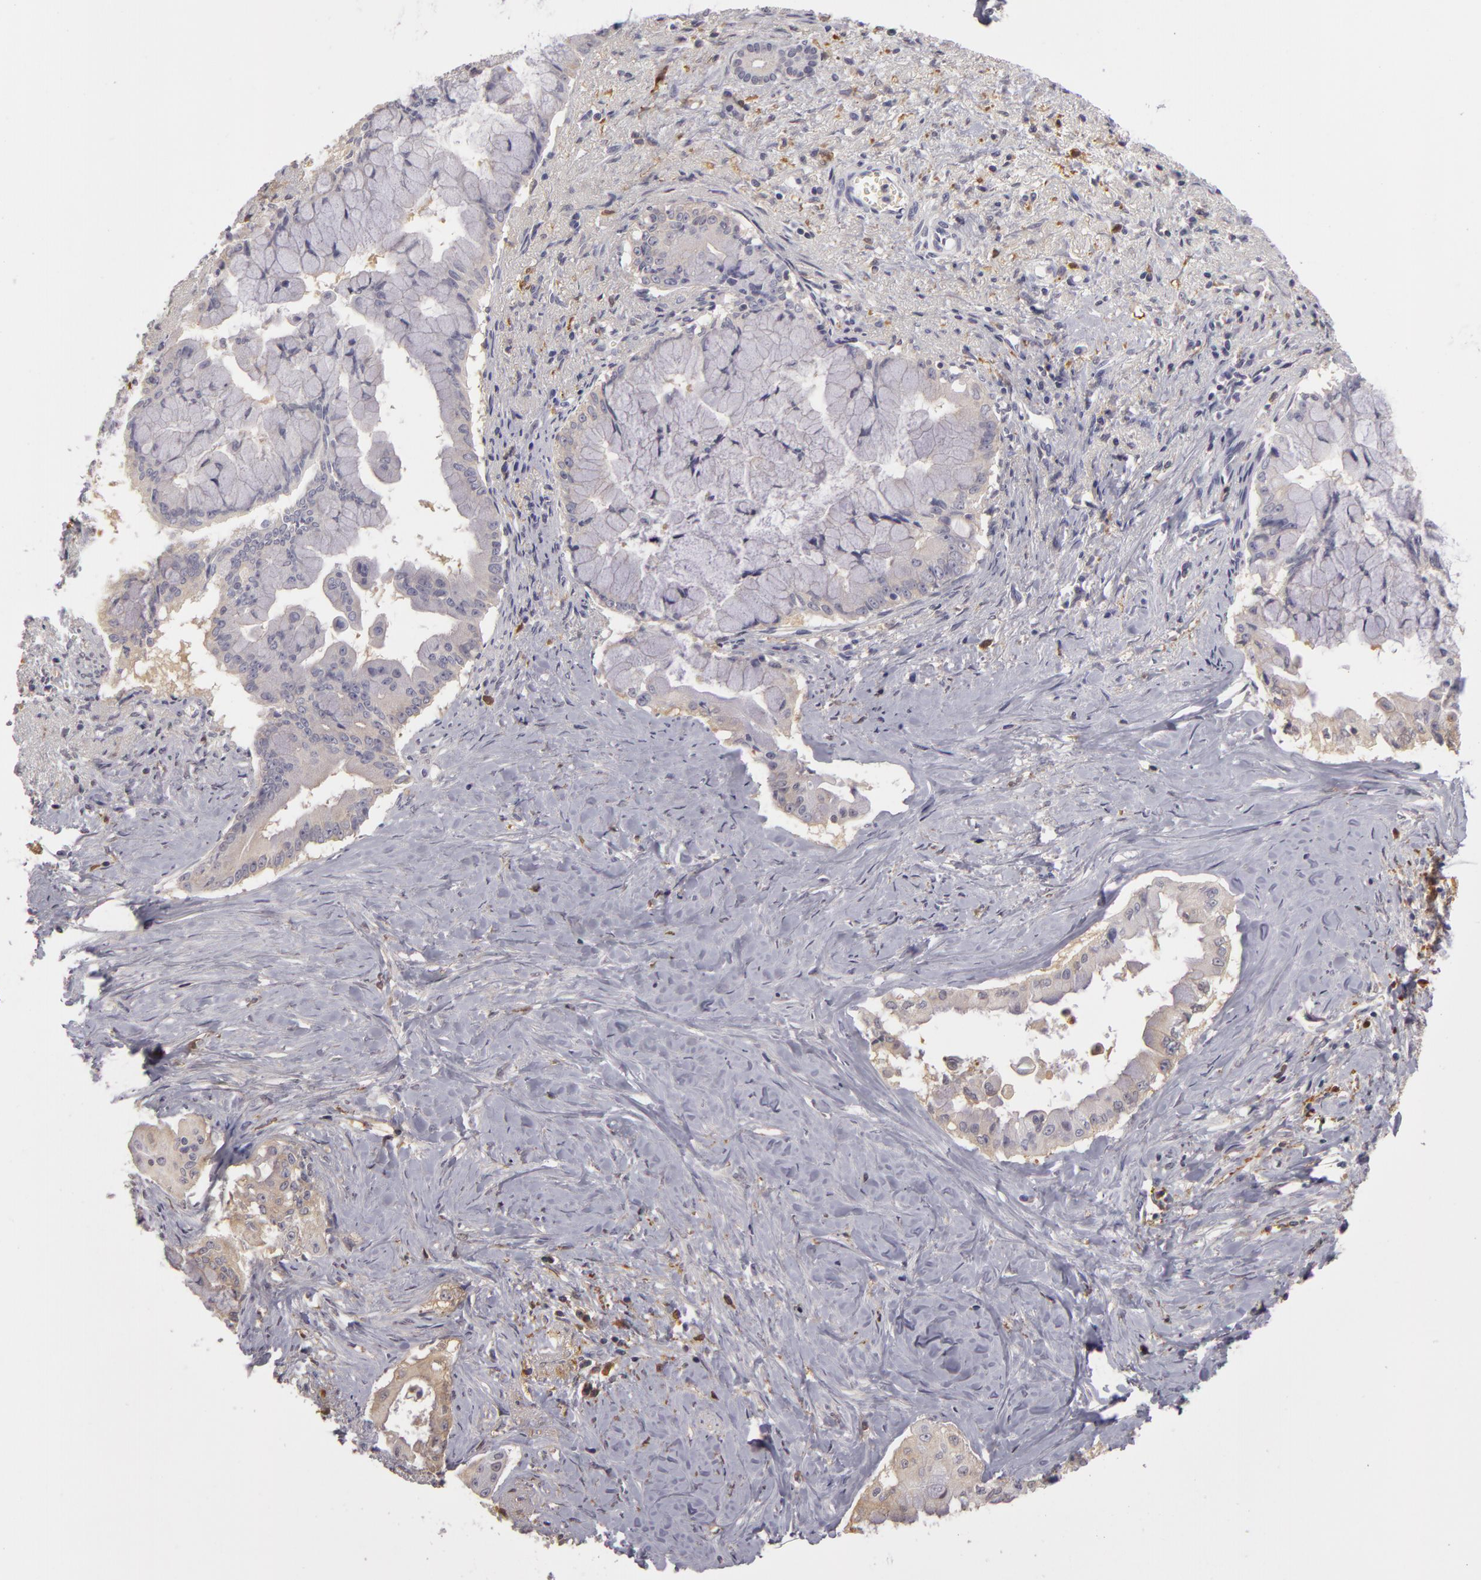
{"staining": {"intensity": "negative", "quantity": "none", "location": "none"}, "tissue": "pancreatic cancer", "cell_type": "Tumor cells", "image_type": "cancer", "snomed": [{"axis": "morphology", "description": "Adenocarcinoma, NOS"}, {"axis": "topography", "description": "Pancreas"}], "caption": "High power microscopy photomicrograph of an immunohistochemistry micrograph of pancreatic cancer (adenocarcinoma), revealing no significant positivity in tumor cells. (Brightfield microscopy of DAB IHC at high magnification).", "gene": "GNPDA1", "patient": {"sex": "male", "age": 59}}